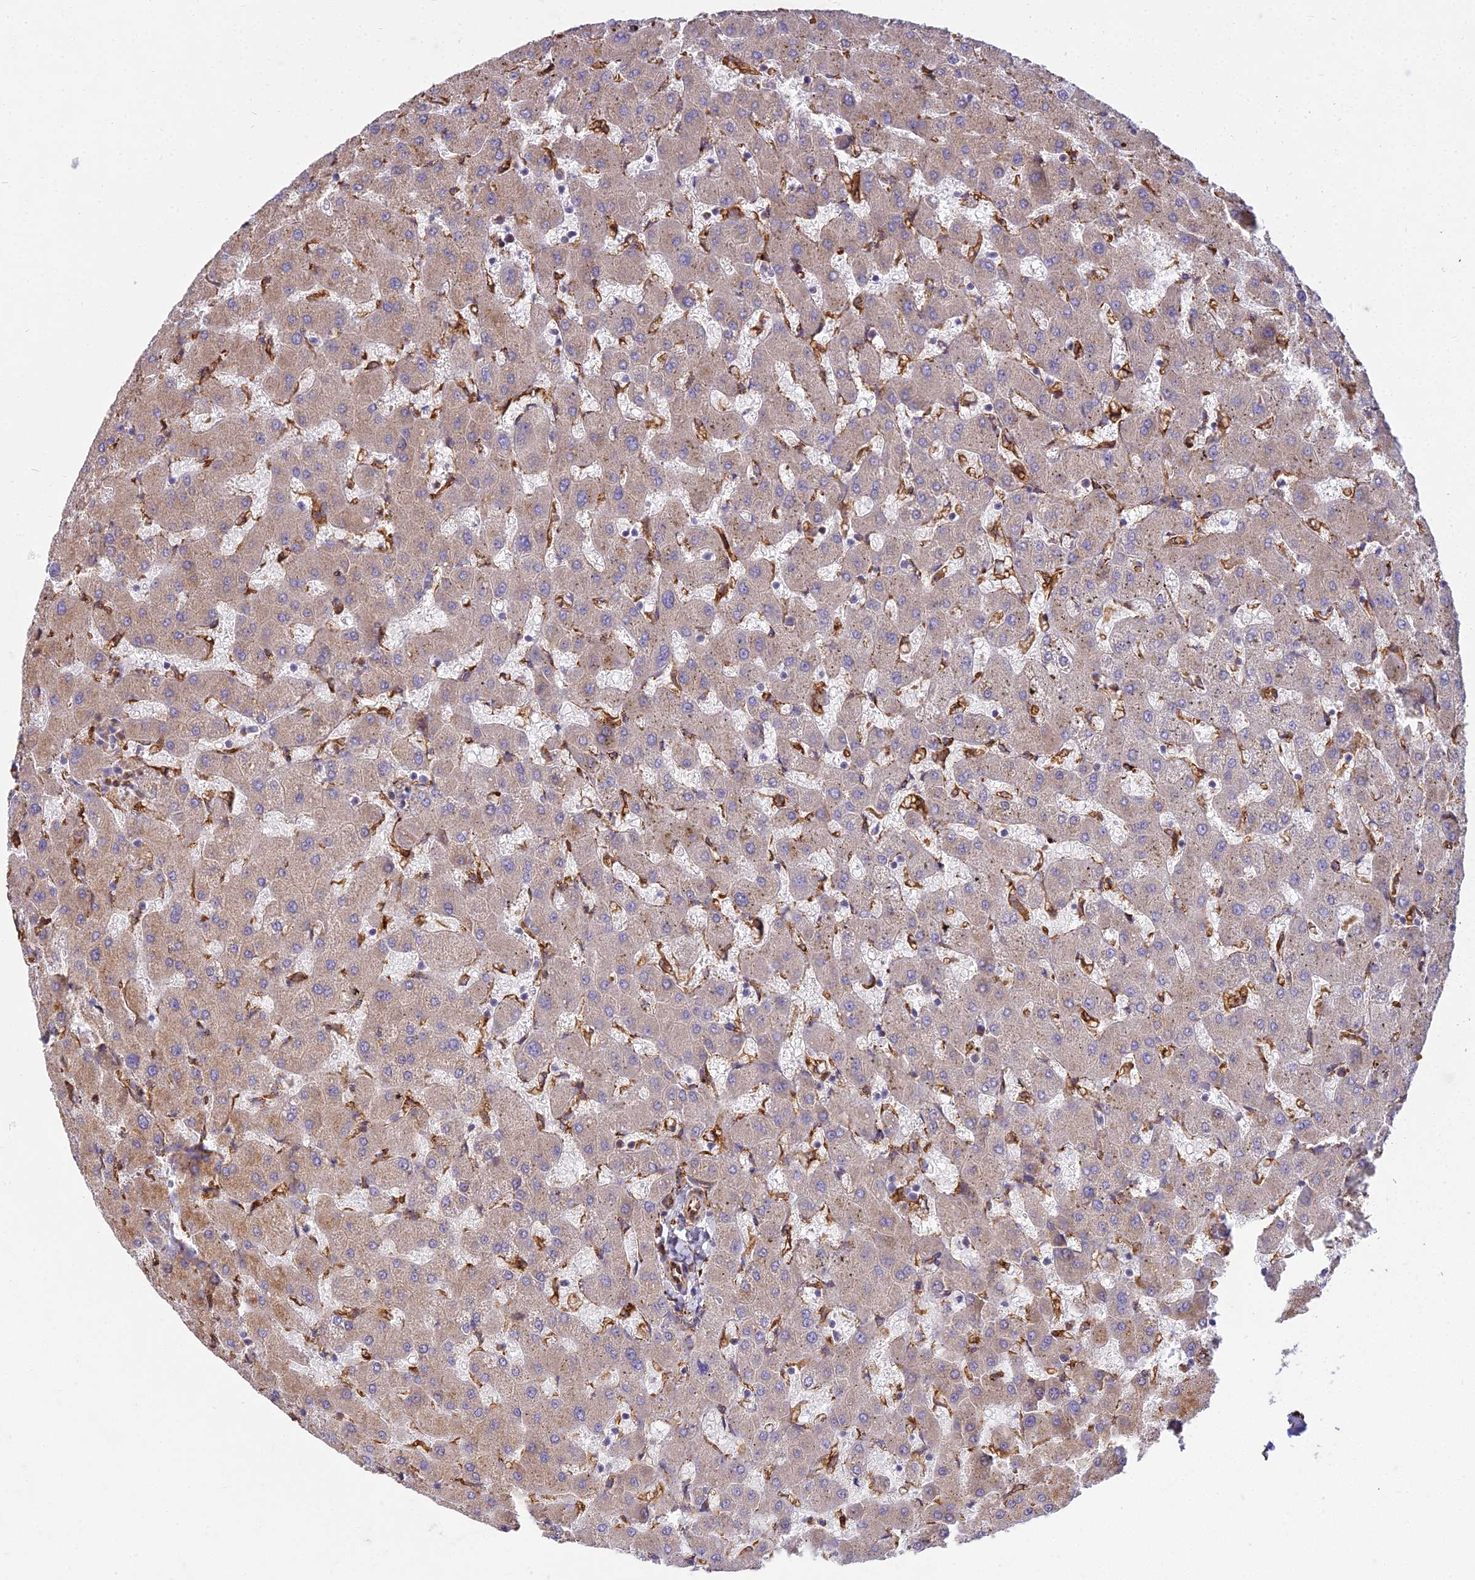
{"staining": {"intensity": "weak", "quantity": ">75%", "location": "cytoplasmic/membranous"}, "tissue": "liver", "cell_type": "Cholangiocytes", "image_type": "normal", "snomed": [{"axis": "morphology", "description": "Normal tissue, NOS"}, {"axis": "topography", "description": "Liver"}], "caption": "Liver stained with DAB immunohistochemistry (IHC) reveals low levels of weak cytoplasmic/membranous expression in about >75% of cholangiocytes.", "gene": "NDUFAF7", "patient": {"sex": "female", "age": 63}}